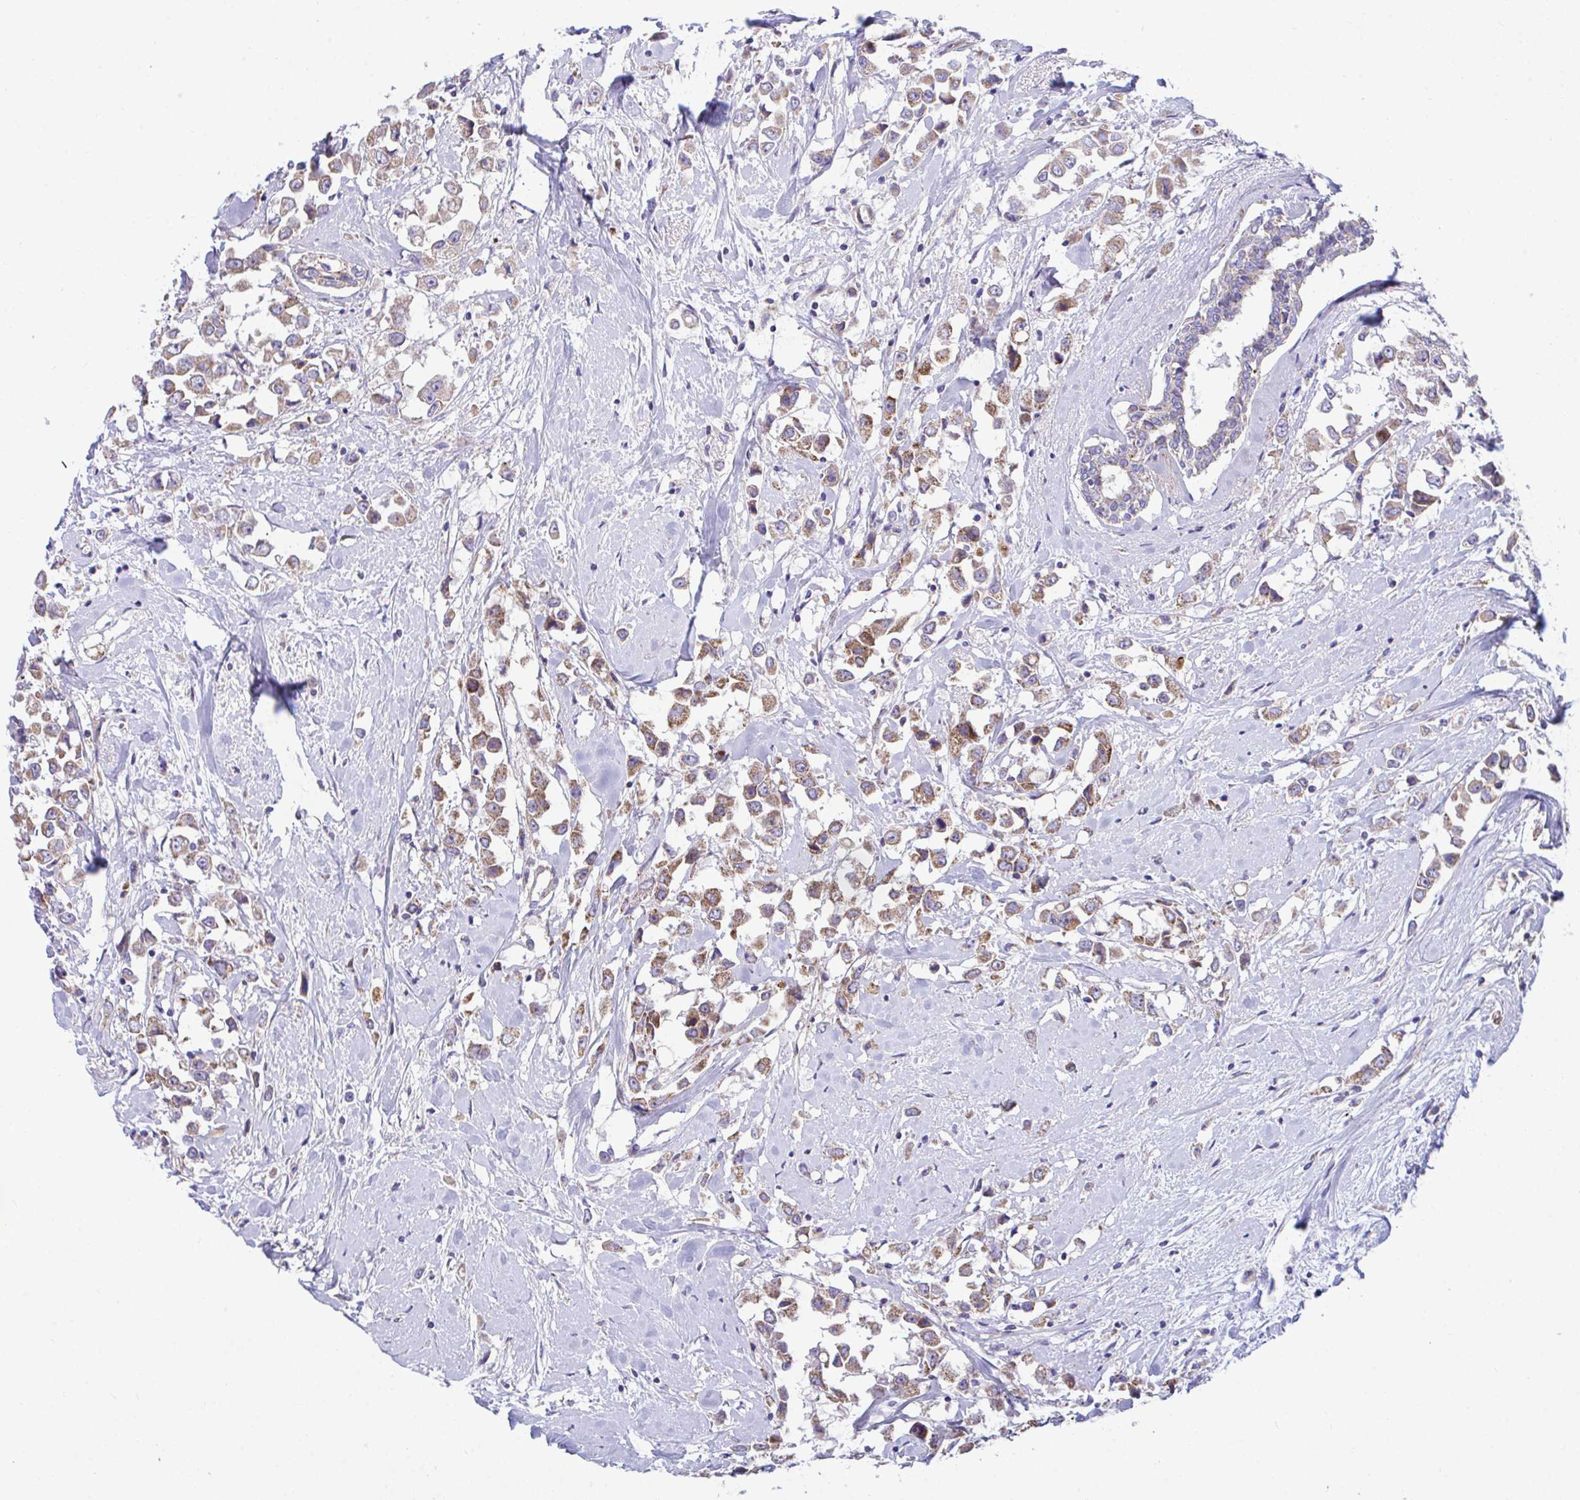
{"staining": {"intensity": "moderate", "quantity": ">75%", "location": "cytoplasmic/membranous"}, "tissue": "breast cancer", "cell_type": "Tumor cells", "image_type": "cancer", "snomed": [{"axis": "morphology", "description": "Duct carcinoma"}, {"axis": "topography", "description": "Breast"}], "caption": "A high-resolution photomicrograph shows immunohistochemistry (IHC) staining of breast intraductal carcinoma, which shows moderate cytoplasmic/membranous expression in approximately >75% of tumor cells. Nuclei are stained in blue.", "gene": "MRPS16", "patient": {"sex": "female", "age": 61}}